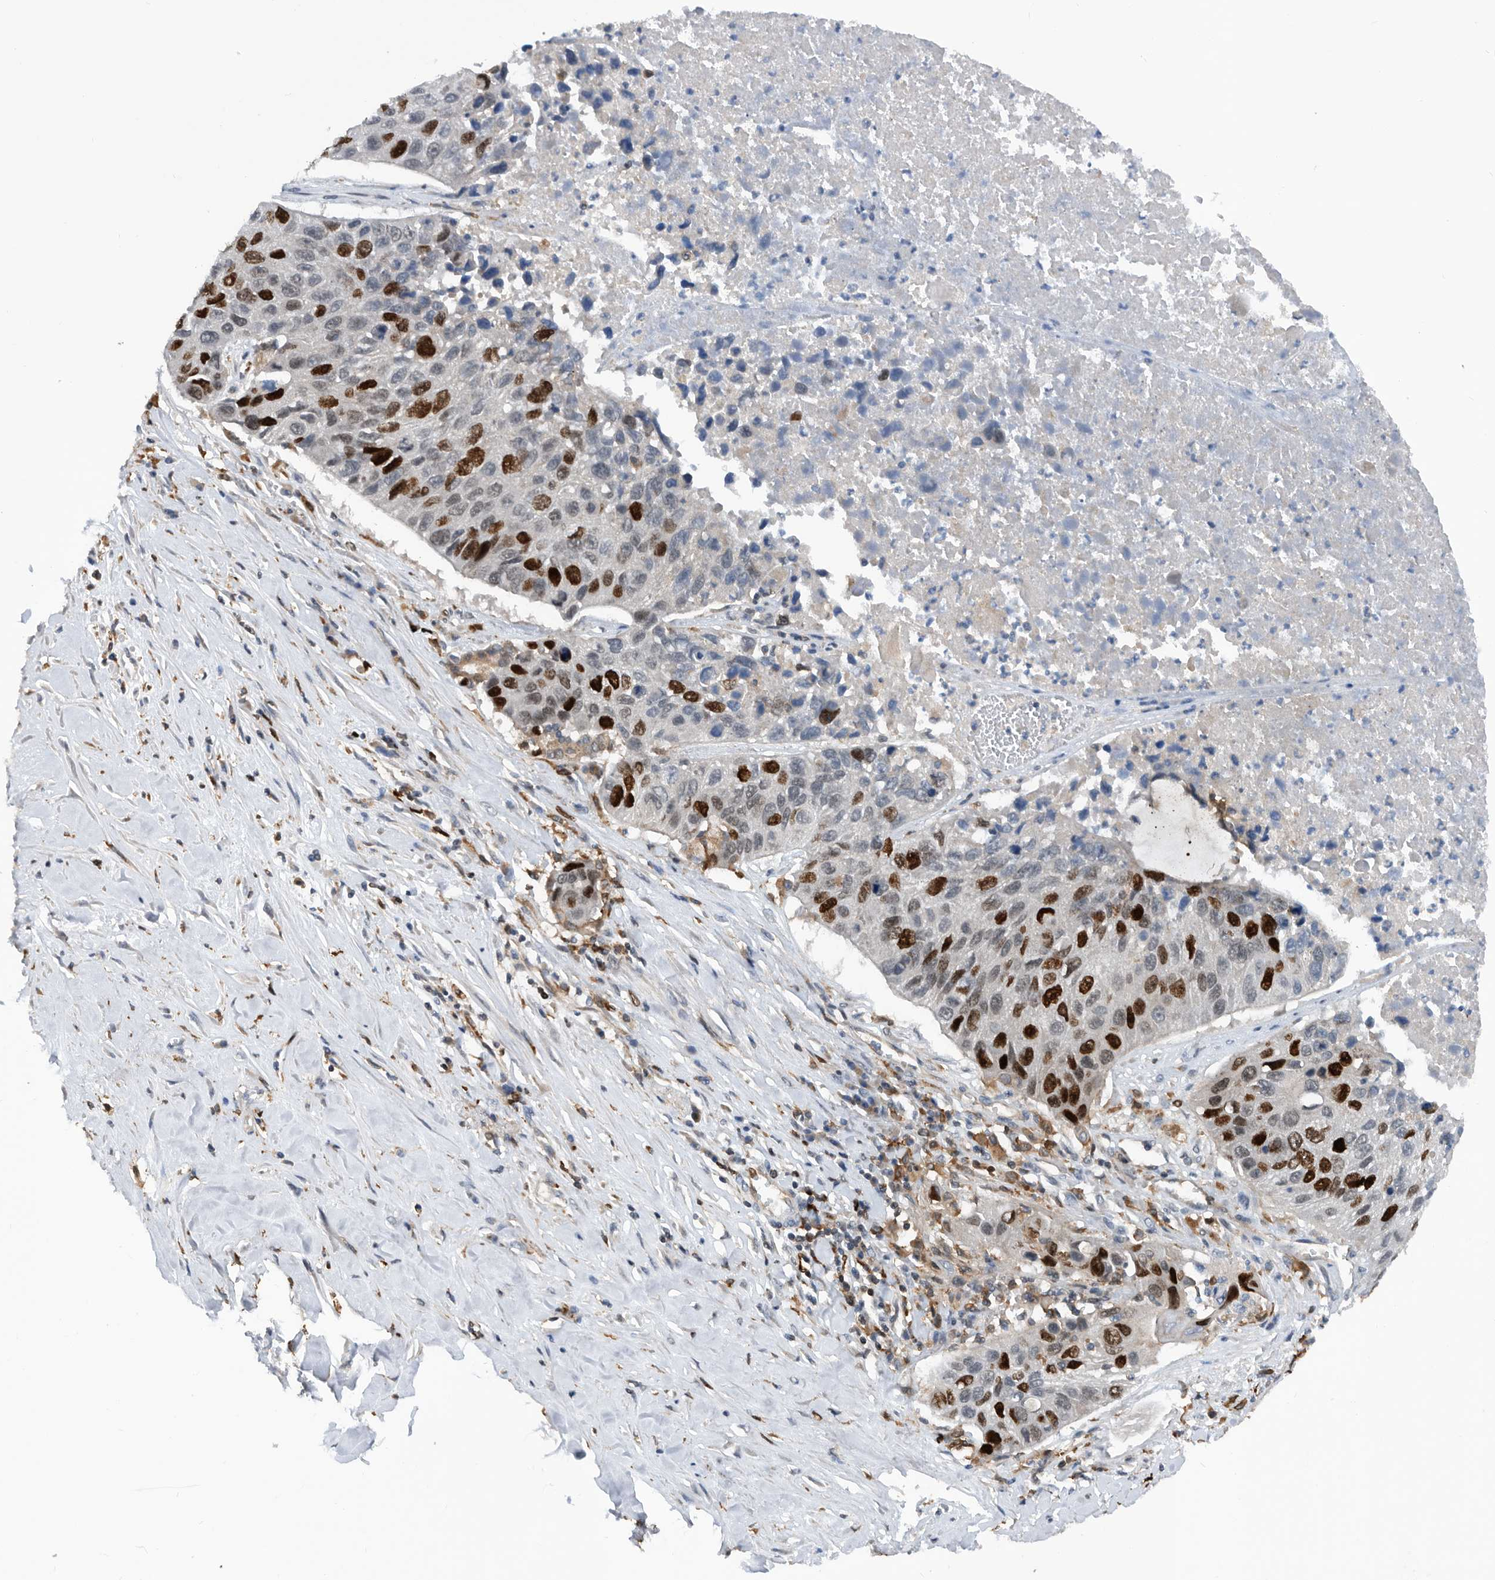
{"staining": {"intensity": "strong", "quantity": "25%-75%", "location": "nuclear"}, "tissue": "lung cancer", "cell_type": "Tumor cells", "image_type": "cancer", "snomed": [{"axis": "morphology", "description": "Squamous cell carcinoma, NOS"}, {"axis": "topography", "description": "Lung"}], "caption": "High-power microscopy captured an immunohistochemistry photomicrograph of lung squamous cell carcinoma, revealing strong nuclear expression in about 25%-75% of tumor cells.", "gene": "ATAD2", "patient": {"sex": "male", "age": 61}}